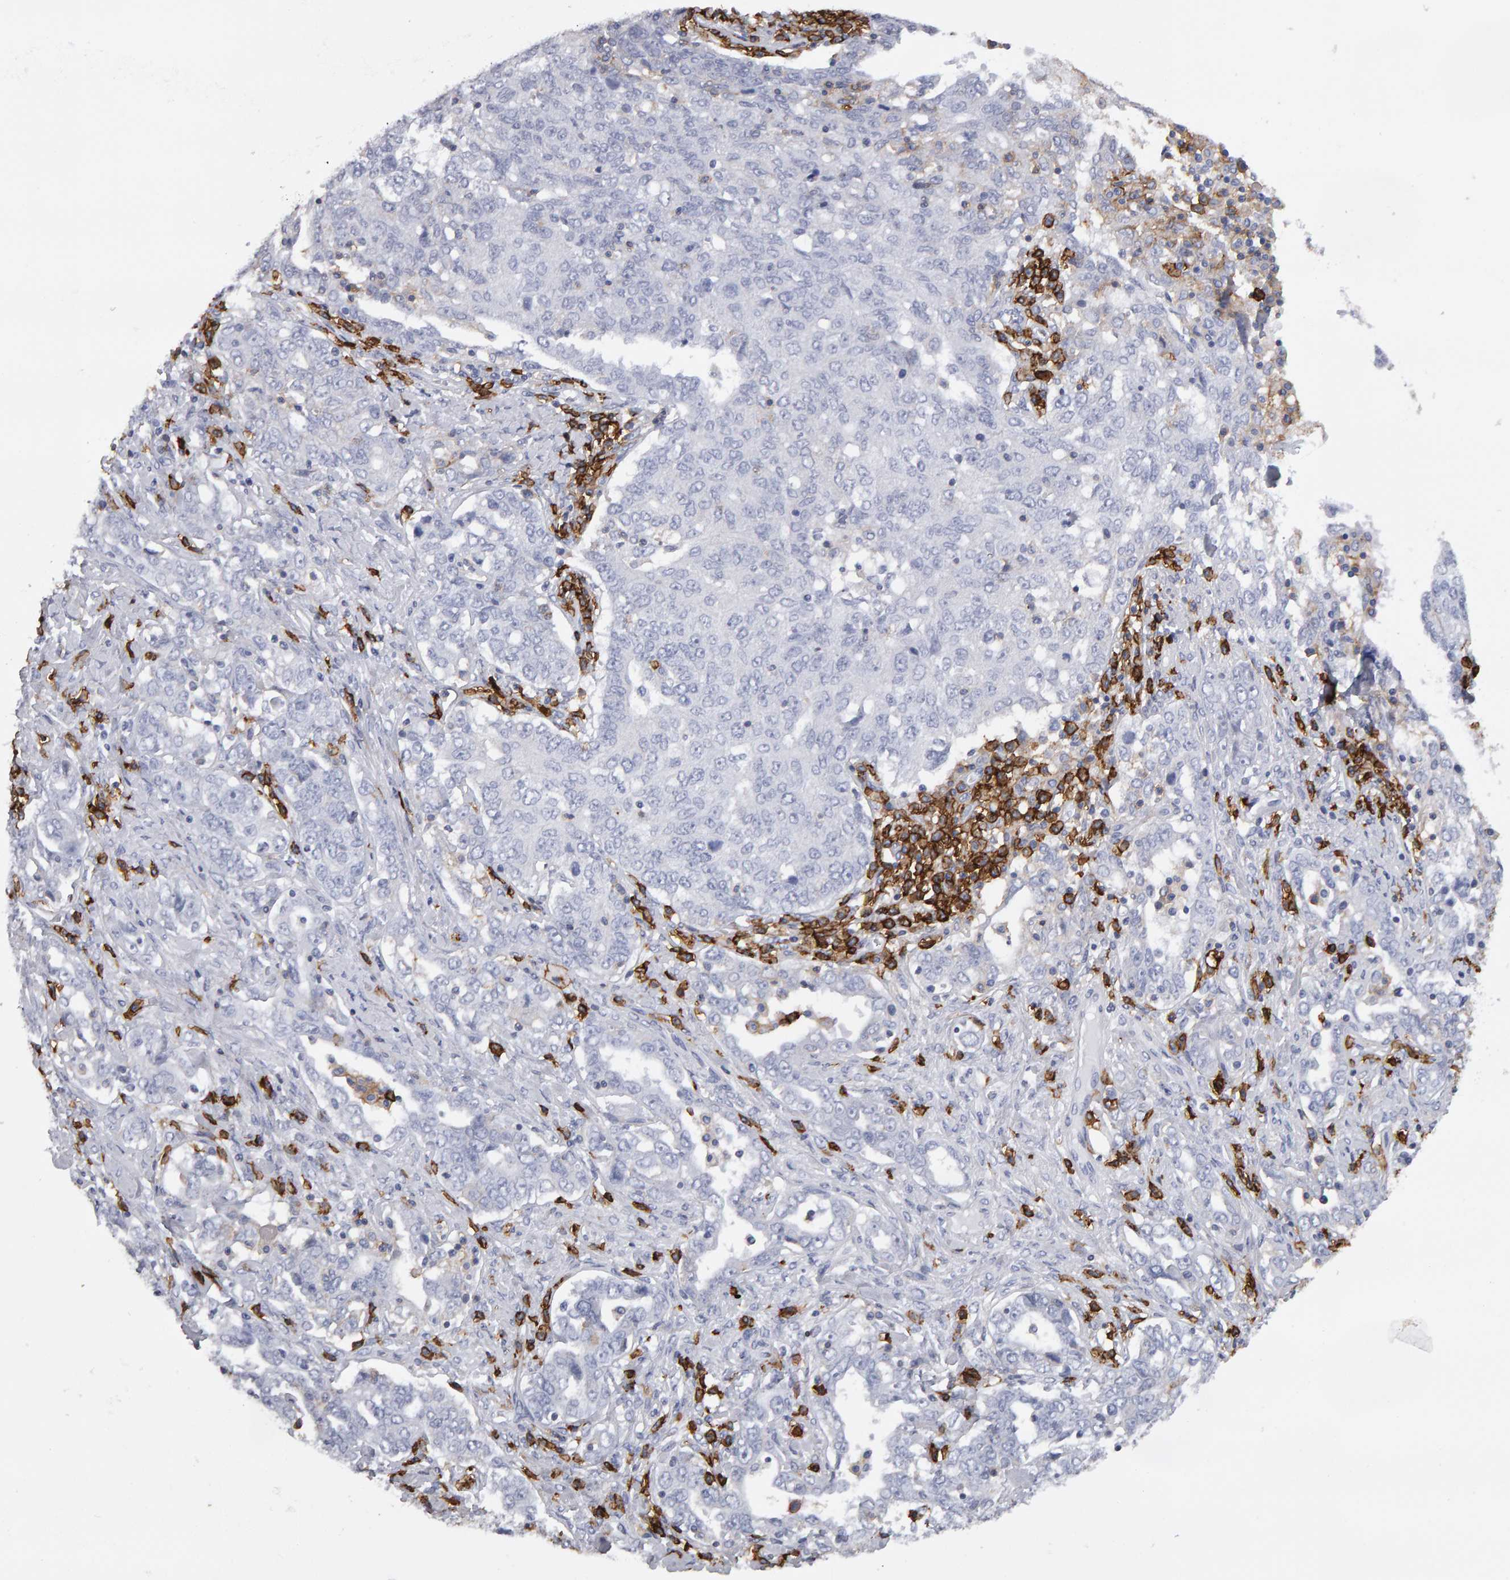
{"staining": {"intensity": "negative", "quantity": "none", "location": "none"}, "tissue": "ovarian cancer", "cell_type": "Tumor cells", "image_type": "cancer", "snomed": [{"axis": "morphology", "description": "Carcinoma, endometroid"}, {"axis": "topography", "description": "Ovary"}], "caption": "Endometroid carcinoma (ovarian) was stained to show a protein in brown. There is no significant staining in tumor cells.", "gene": "CD38", "patient": {"sex": "female", "age": 62}}